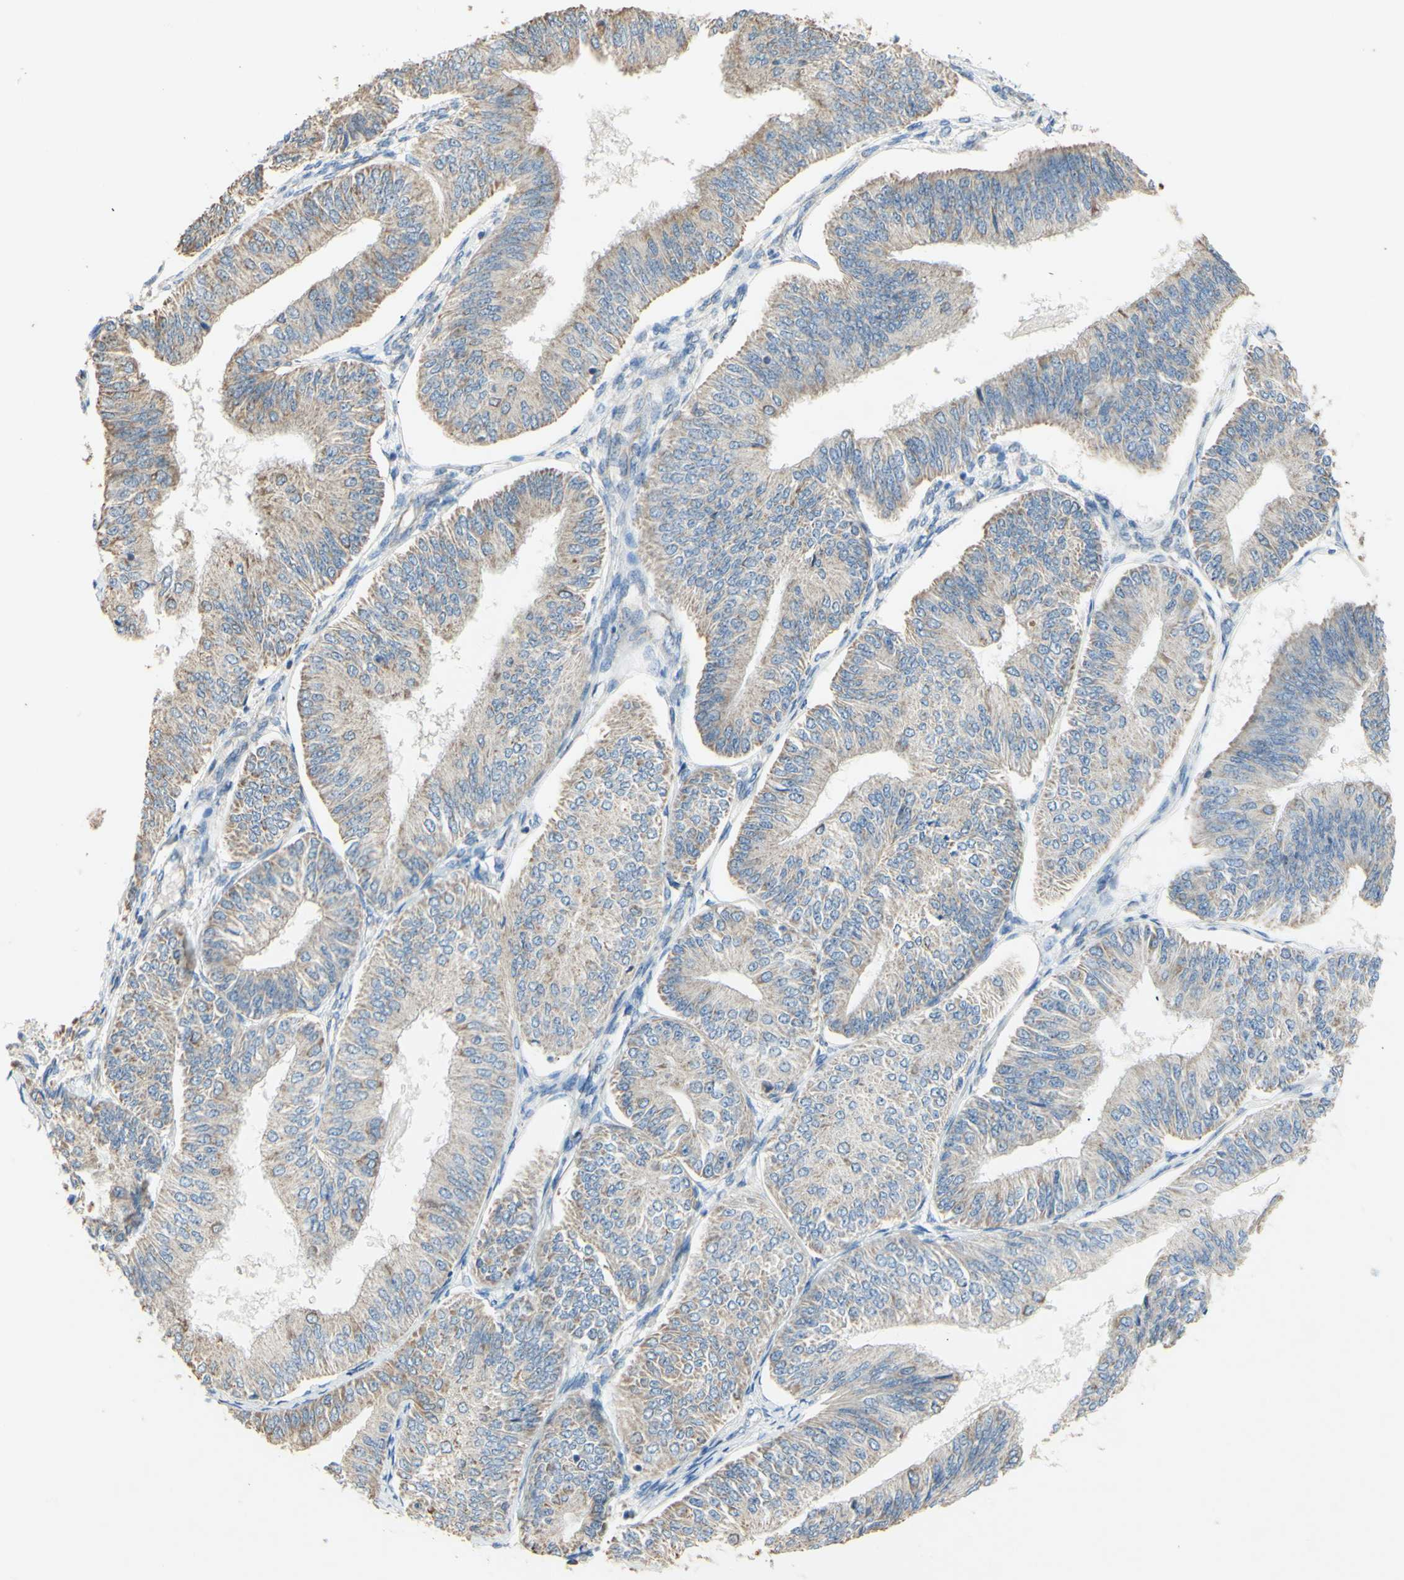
{"staining": {"intensity": "weak", "quantity": "25%-75%", "location": "cytoplasmic/membranous"}, "tissue": "endometrial cancer", "cell_type": "Tumor cells", "image_type": "cancer", "snomed": [{"axis": "morphology", "description": "Adenocarcinoma, NOS"}, {"axis": "topography", "description": "Endometrium"}], "caption": "Endometrial cancer stained for a protein (brown) shows weak cytoplasmic/membranous positive expression in approximately 25%-75% of tumor cells.", "gene": "PTGIS", "patient": {"sex": "female", "age": 58}}